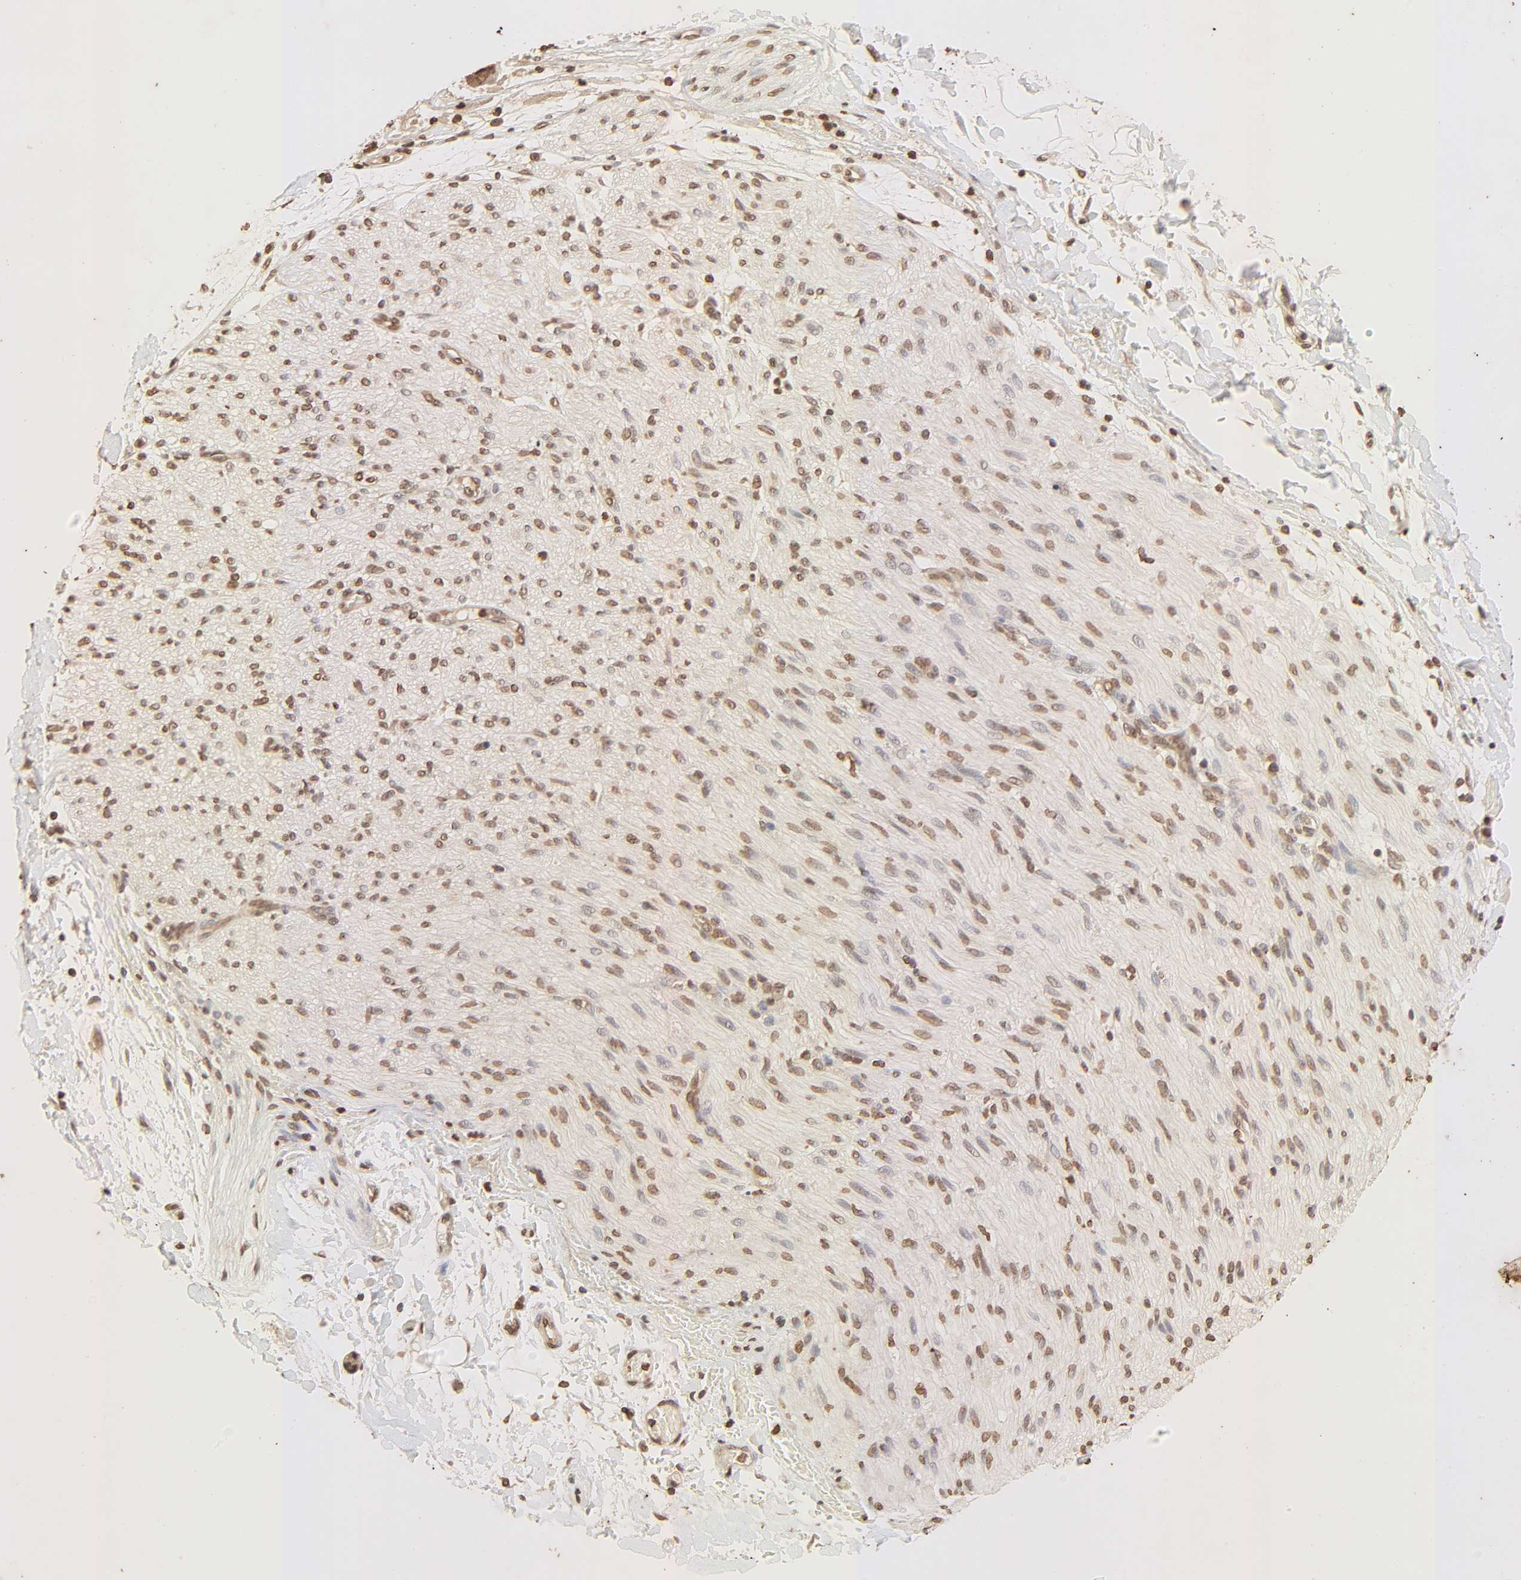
{"staining": {"intensity": "strong", "quantity": ">75%", "location": "nuclear"}, "tissue": "adipose tissue", "cell_type": "Adipocytes", "image_type": "normal", "snomed": [{"axis": "morphology", "description": "Normal tissue, NOS"}, {"axis": "morphology", "description": "Cholangiocarcinoma"}, {"axis": "topography", "description": "Liver"}, {"axis": "topography", "description": "Peripheral nerve tissue"}], "caption": "Immunohistochemistry (DAB) staining of normal human adipose tissue exhibits strong nuclear protein staining in approximately >75% of adipocytes.", "gene": "TBL1X", "patient": {"sex": "male", "age": 50}}